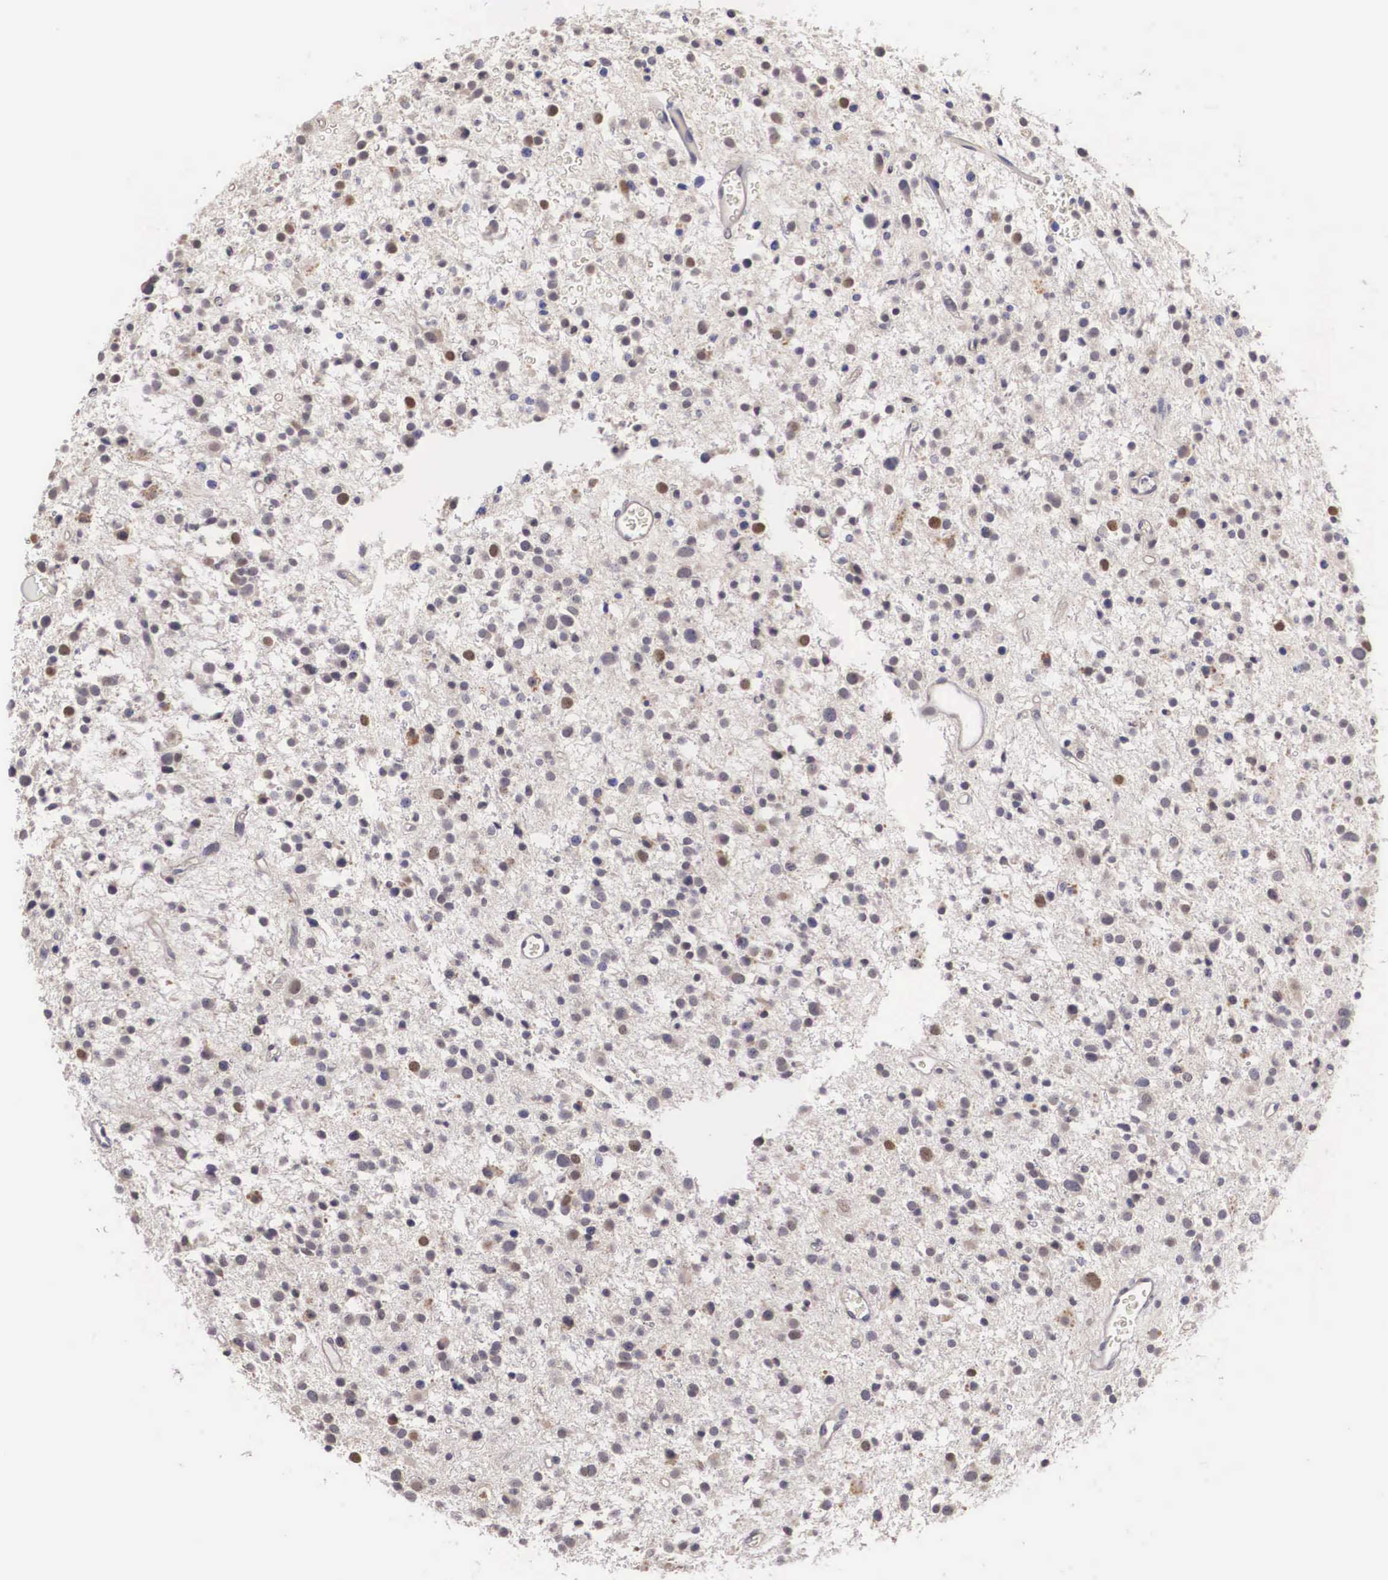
{"staining": {"intensity": "weak", "quantity": "<25%", "location": "nuclear"}, "tissue": "glioma", "cell_type": "Tumor cells", "image_type": "cancer", "snomed": [{"axis": "morphology", "description": "Glioma, malignant, Low grade"}, {"axis": "topography", "description": "Brain"}], "caption": "Immunohistochemistry image of malignant glioma (low-grade) stained for a protein (brown), which shows no positivity in tumor cells.", "gene": "ENOX2", "patient": {"sex": "female", "age": 36}}